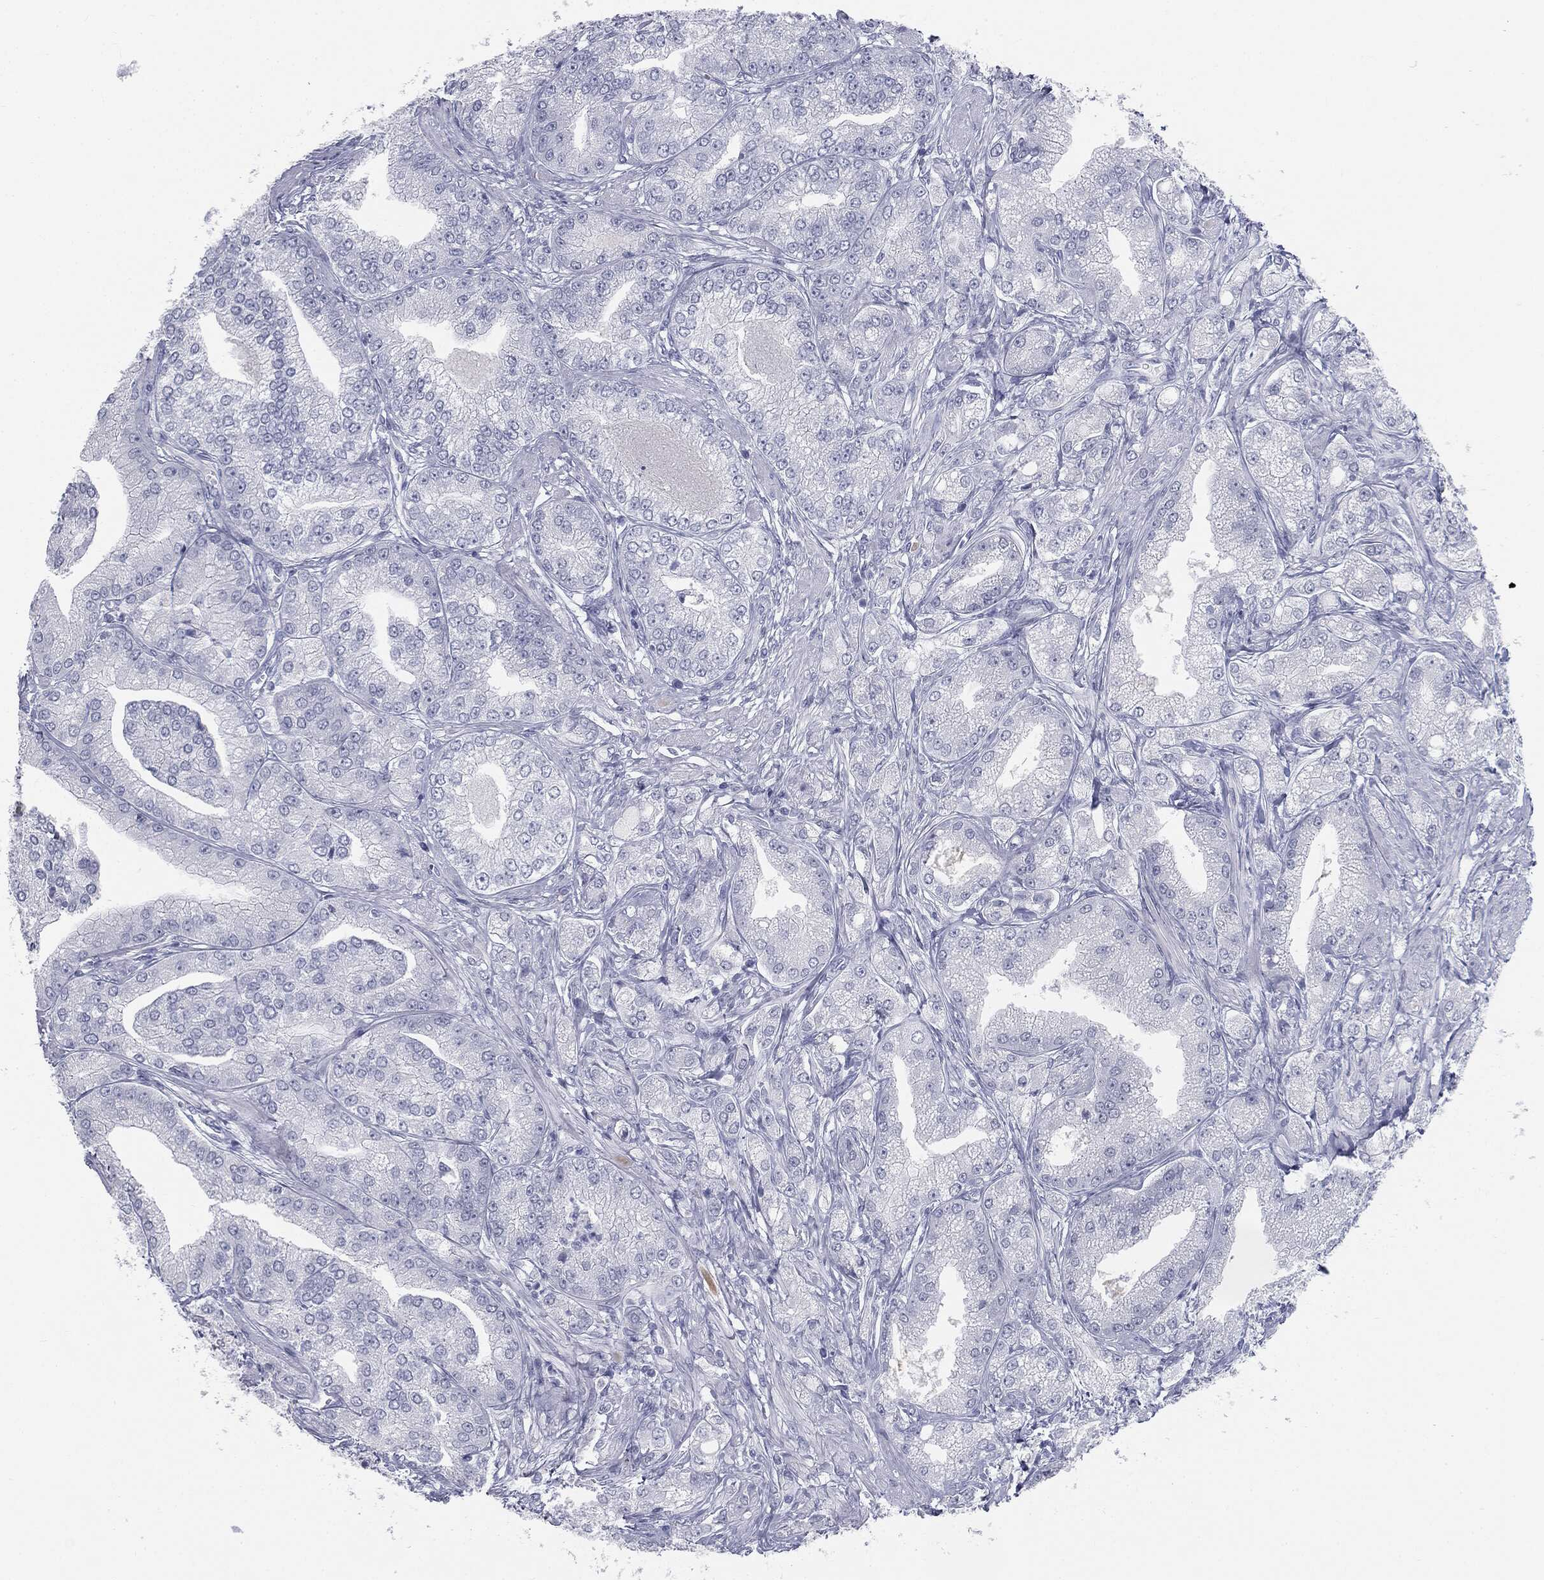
{"staining": {"intensity": "negative", "quantity": "none", "location": "none"}, "tissue": "prostate cancer", "cell_type": "Tumor cells", "image_type": "cancer", "snomed": [{"axis": "morphology", "description": "Adenocarcinoma, High grade"}, {"axis": "topography", "description": "Prostate"}], "caption": "High power microscopy micrograph of an immunohistochemistry image of prostate high-grade adenocarcinoma, revealing no significant positivity in tumor cells. The staining was performed using DAB to visualize the protein expression in brown, while the nuclei were stained in blue with hematoxylin (Magnification: 20x).", "gene": "TPO", "patient": {"sex": "male", "age": 61}}